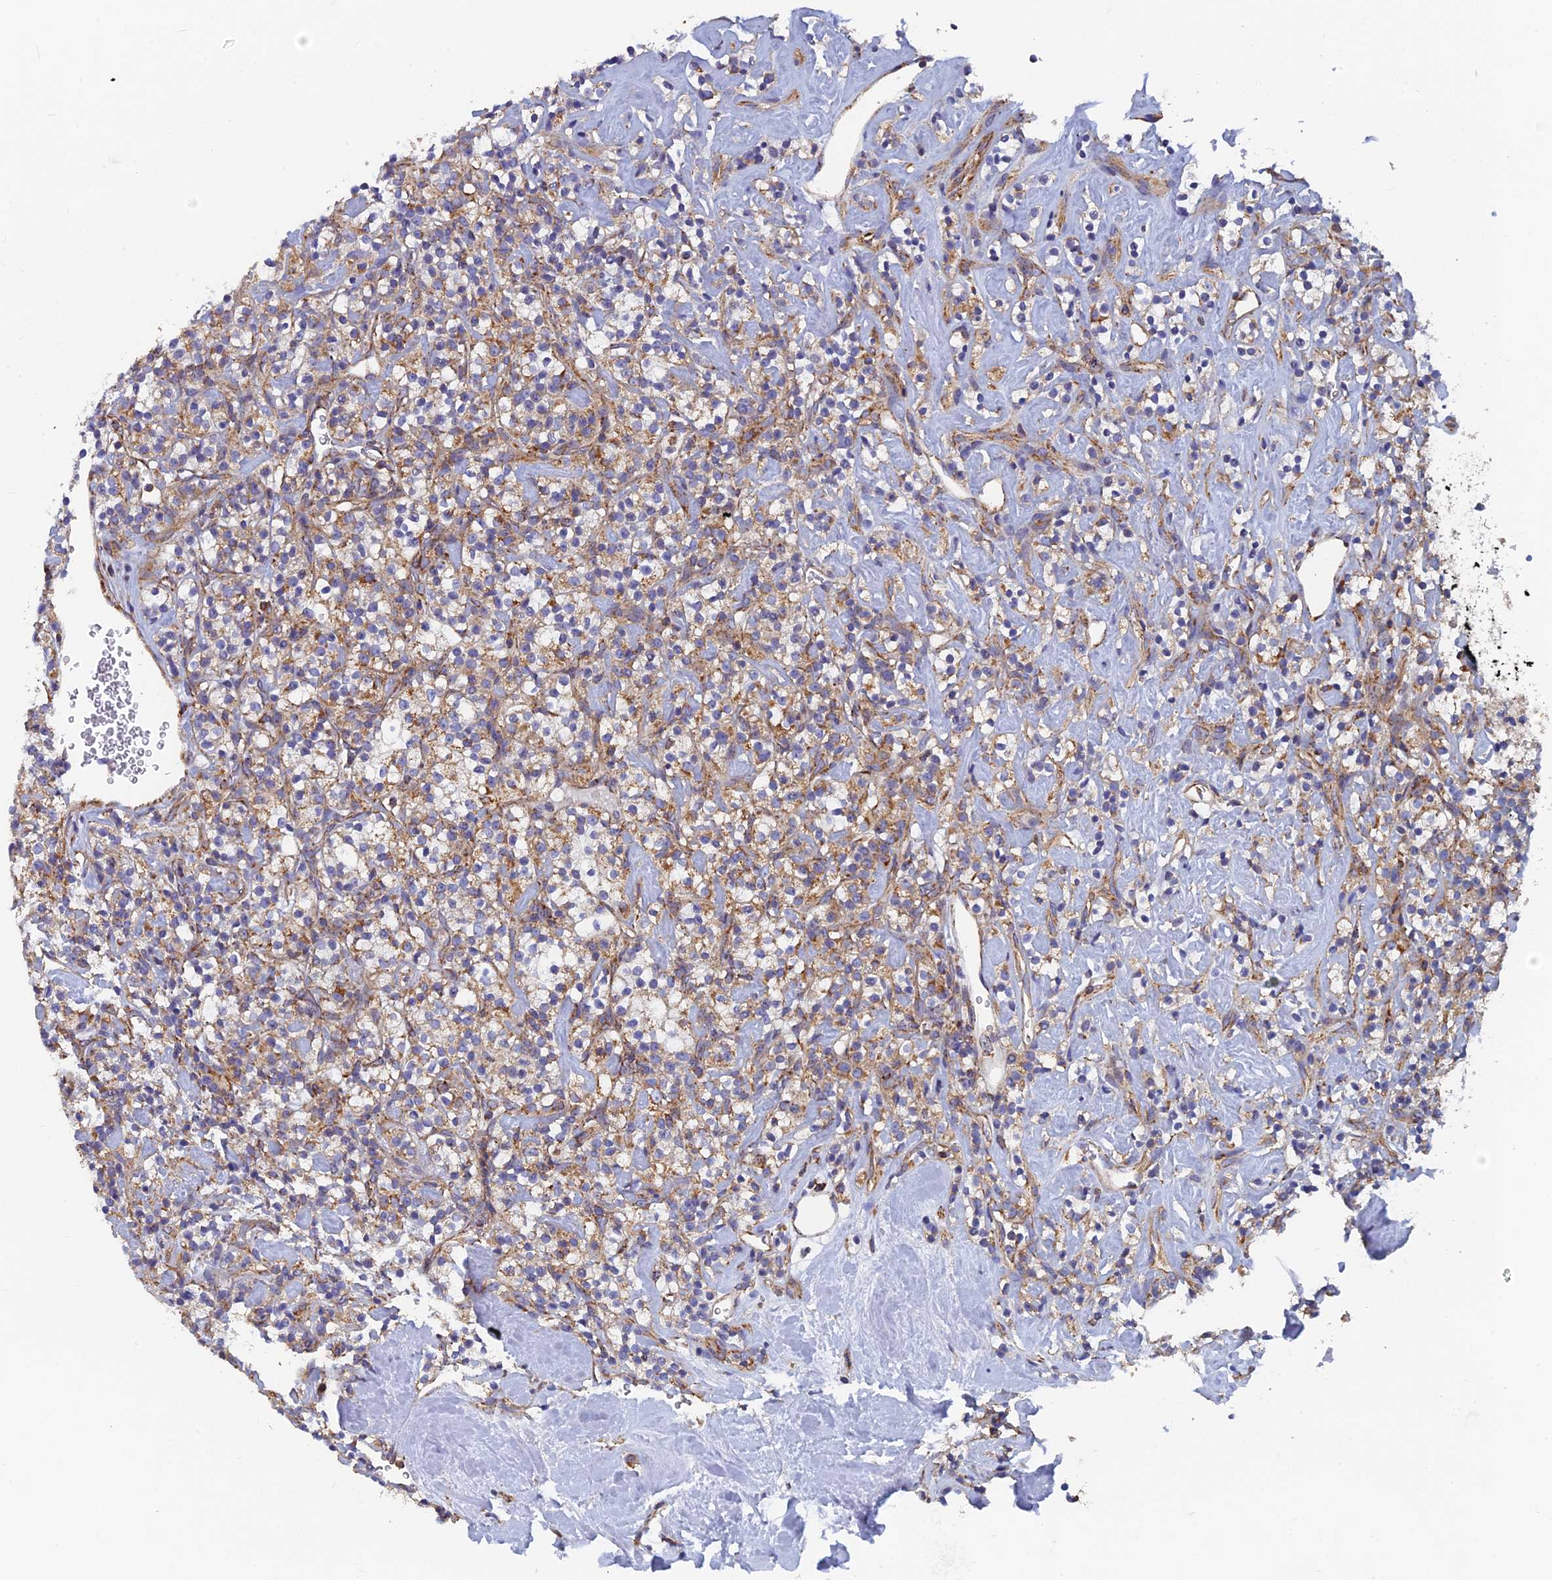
{"staining": {"intensity": "moderate", "quantity": "25%-75%", "location": "cytoplasmic/membranous"}, "tissue": "renal cancer", "cell_type": "Tumor cells", "image_type": "cancer", "snomed": [{"axis": "morphology", "description": "Adenocarcinoma, NOS"}, {"axis": "topography", "description": "Kidney"}], "caption": "Tumor cells display moderate cytoplasmic/membranous staining in approximately 25%-75% of cells in renal cancer. The staining was performed using DAB to visualize the protein expression in brown, while the nuclei were stained in blue with hematoxylin (Magnification: 20x).", "gene": "MRPS9", "patient": {"sex": "male", "age": 77}}